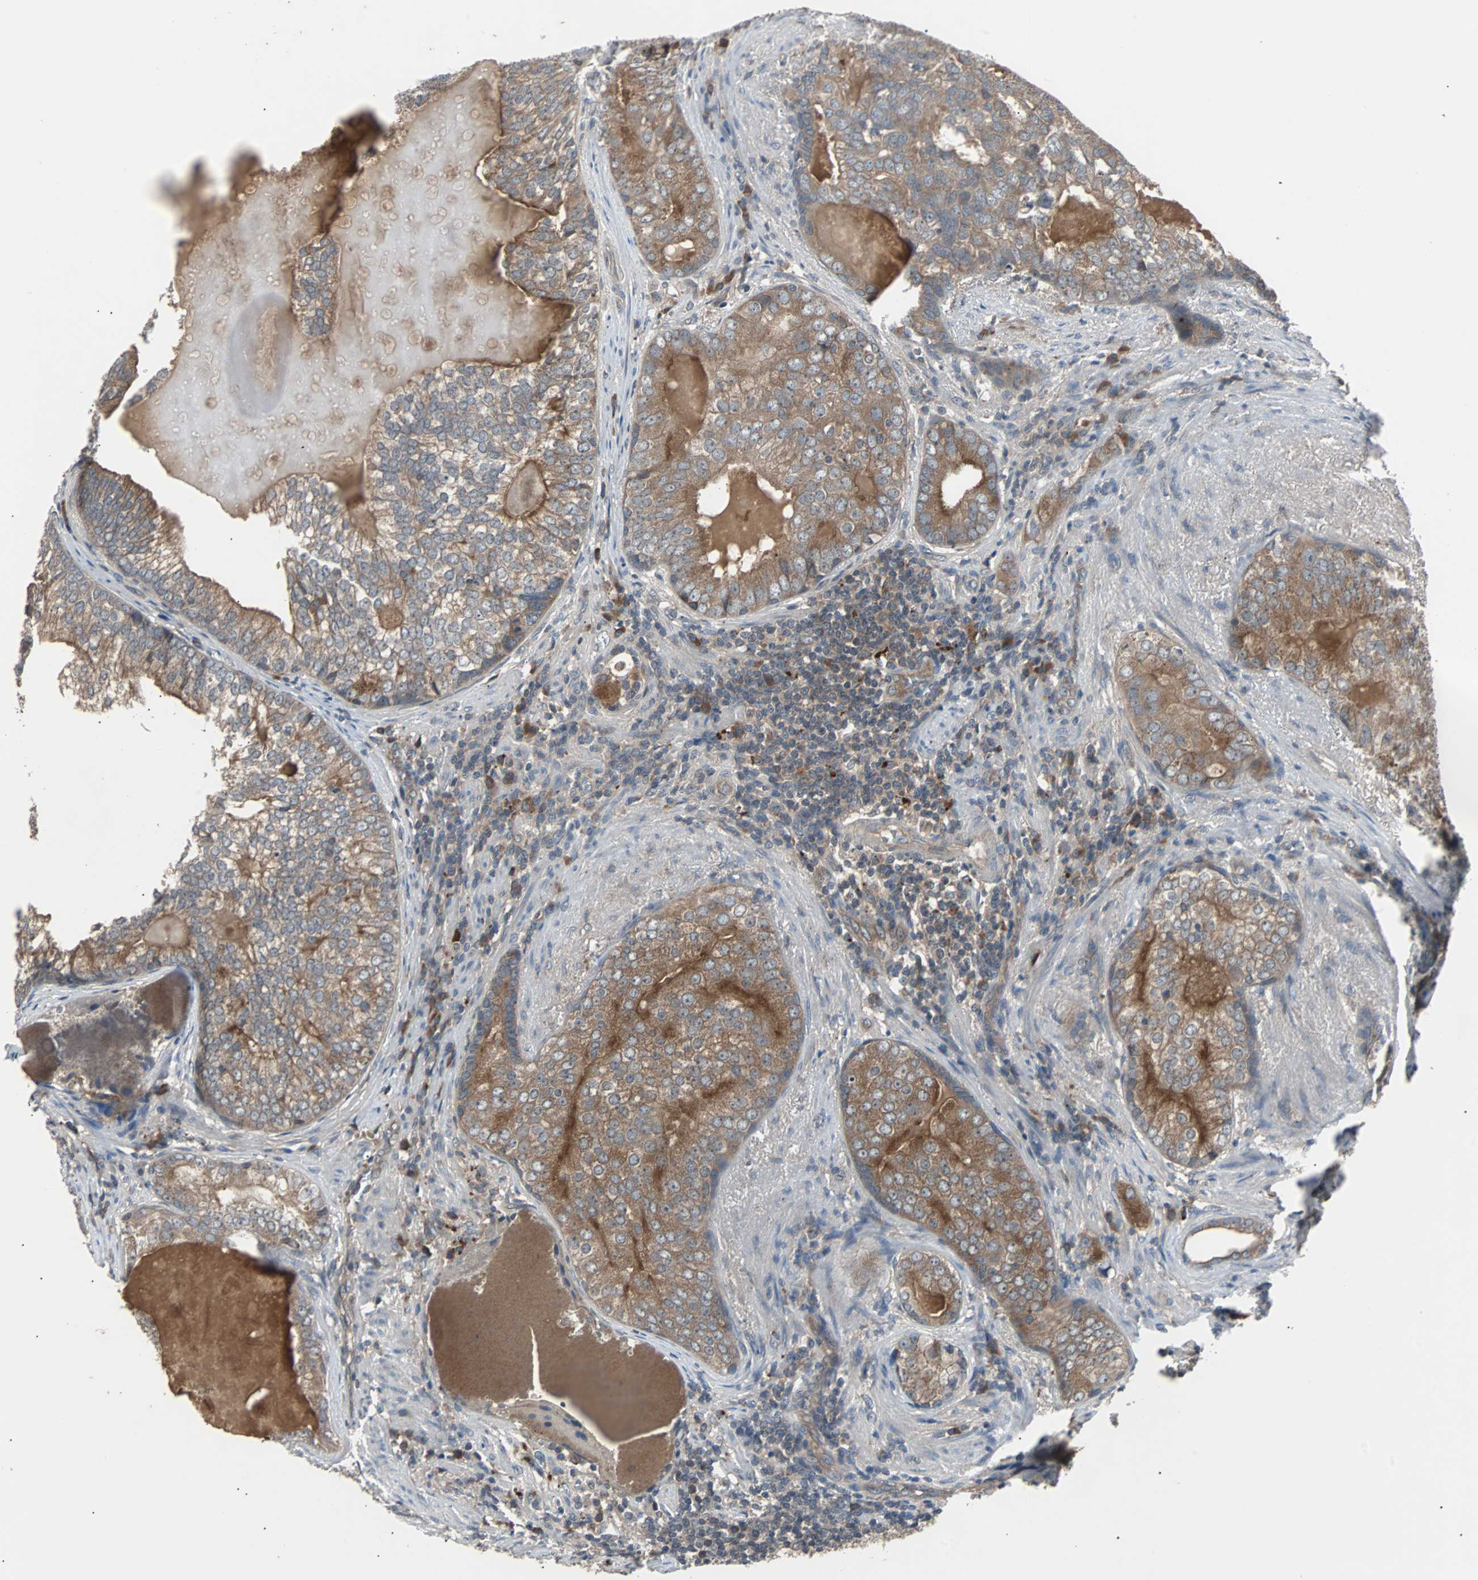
{"staining": {"intensity": "moderate", "quantity": ">75%", "location": "cytoplasmic/membranous"}, "tissue": "prostate cancer", "cell_type": "Tumor cells", "image_type": "cancer", "snomed": [{"axis": "morphology", "description": "Adenocarcinoma, High grade"}, {"axis": "topography", "description": "Prostate"}], "caption": "Adenocarcinoma (high-grade) (prostate) stained for a protein (brown) displays moderate cytoplasmic/membranous positive staining in approximately >75% of tumor cells.", "gene": "ARF1", "patient": {"sex": "male", "age": 66}}